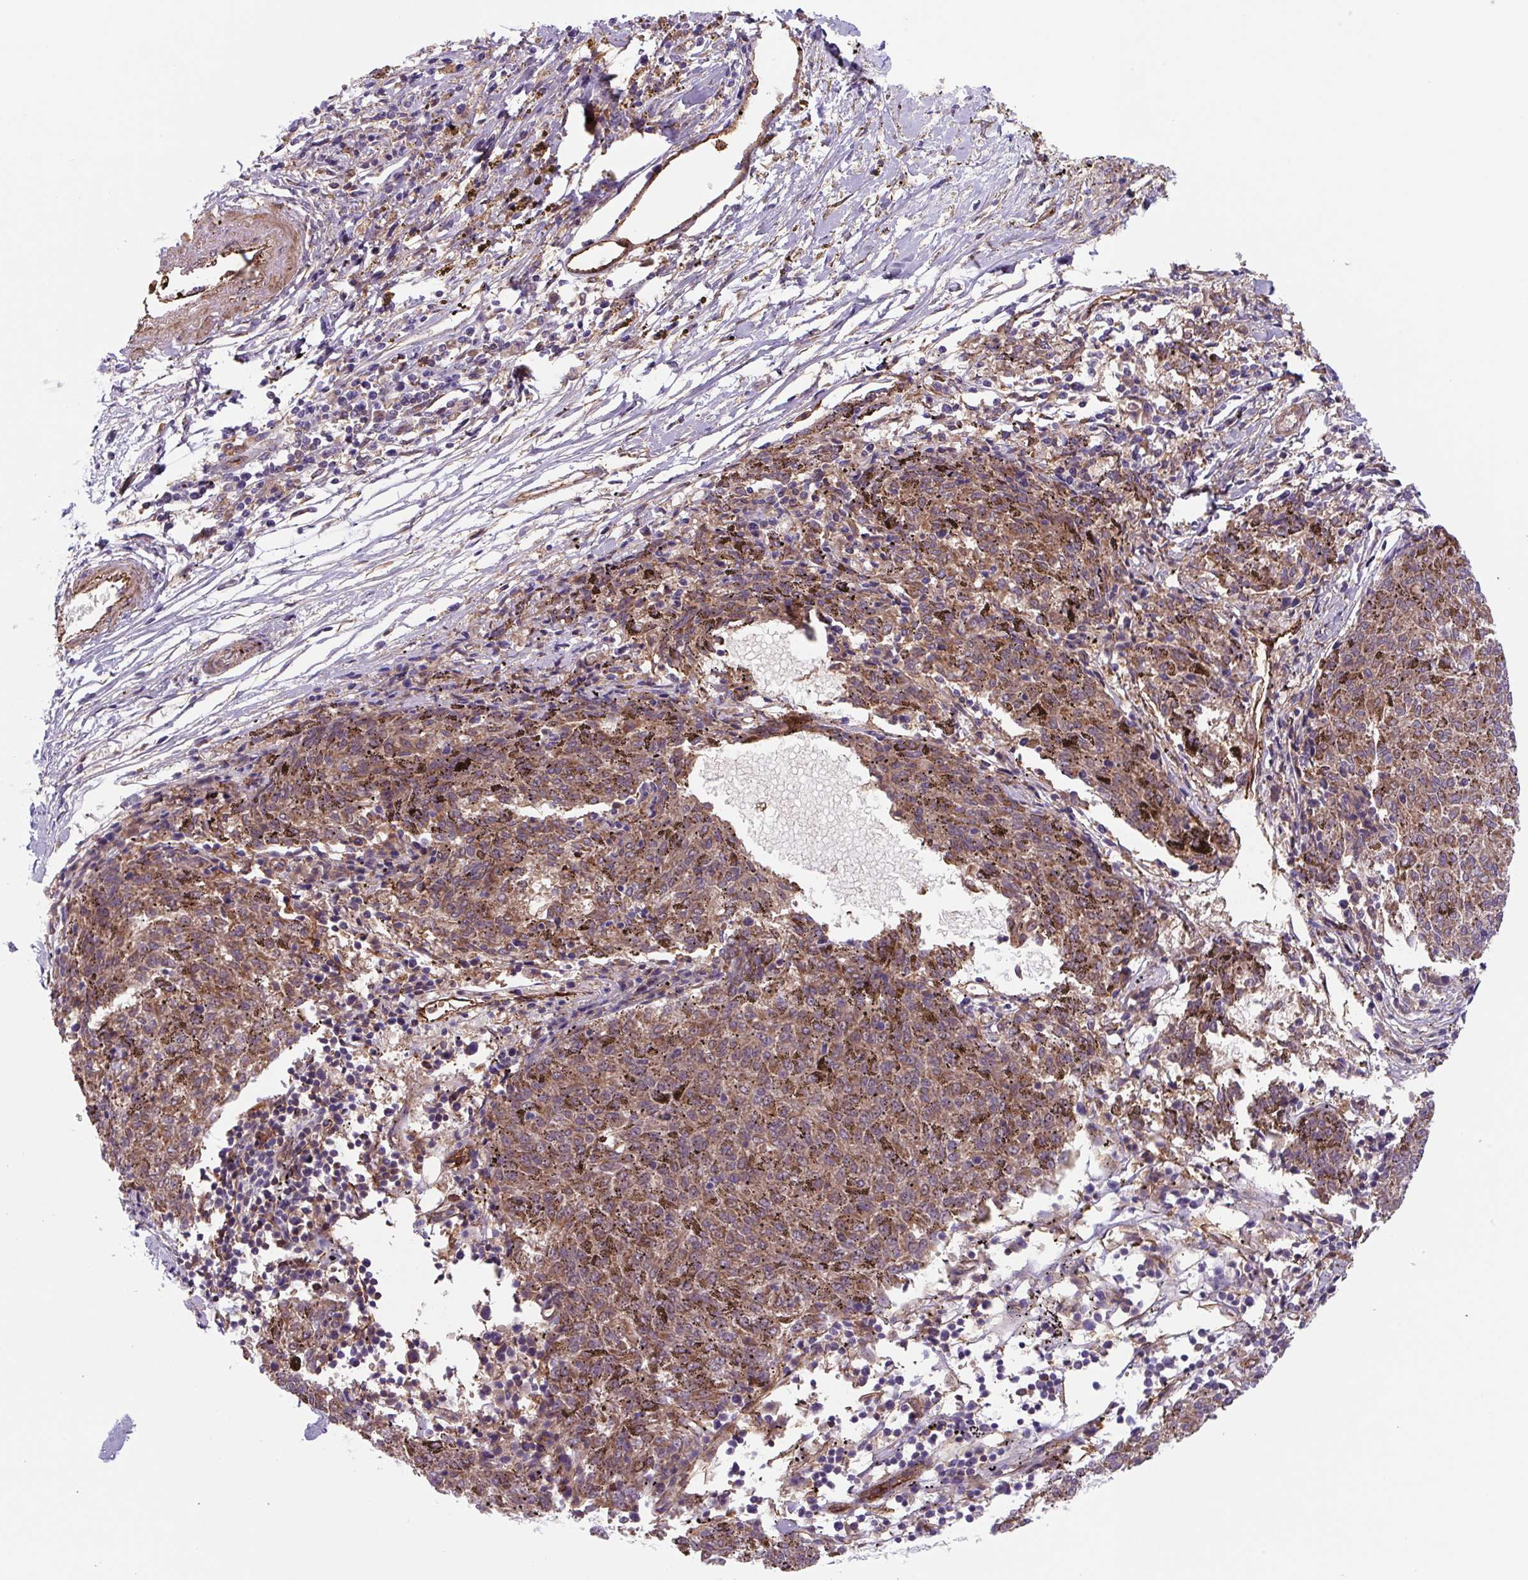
{"staining": {"intensity": "moderate", "quantity": ">75%", "location": "cytoplasmic/membranous"}, "tissue": "melanoma", "cell_type": "Tumor cells", "image_type": "cancer", "snomed": [{"axis": "morphology", "description": "Malignant melanoma, NOS"}, {"axis": "topography", "description": "Skin"}], "caption": "Protein staining demonstrates moderate cytoplasmic/membranous positivity in about >75% of tumor cells in malignant melanoma.", "gene": "DHFR2", "patient": {"sex": "female", "age": 72}}